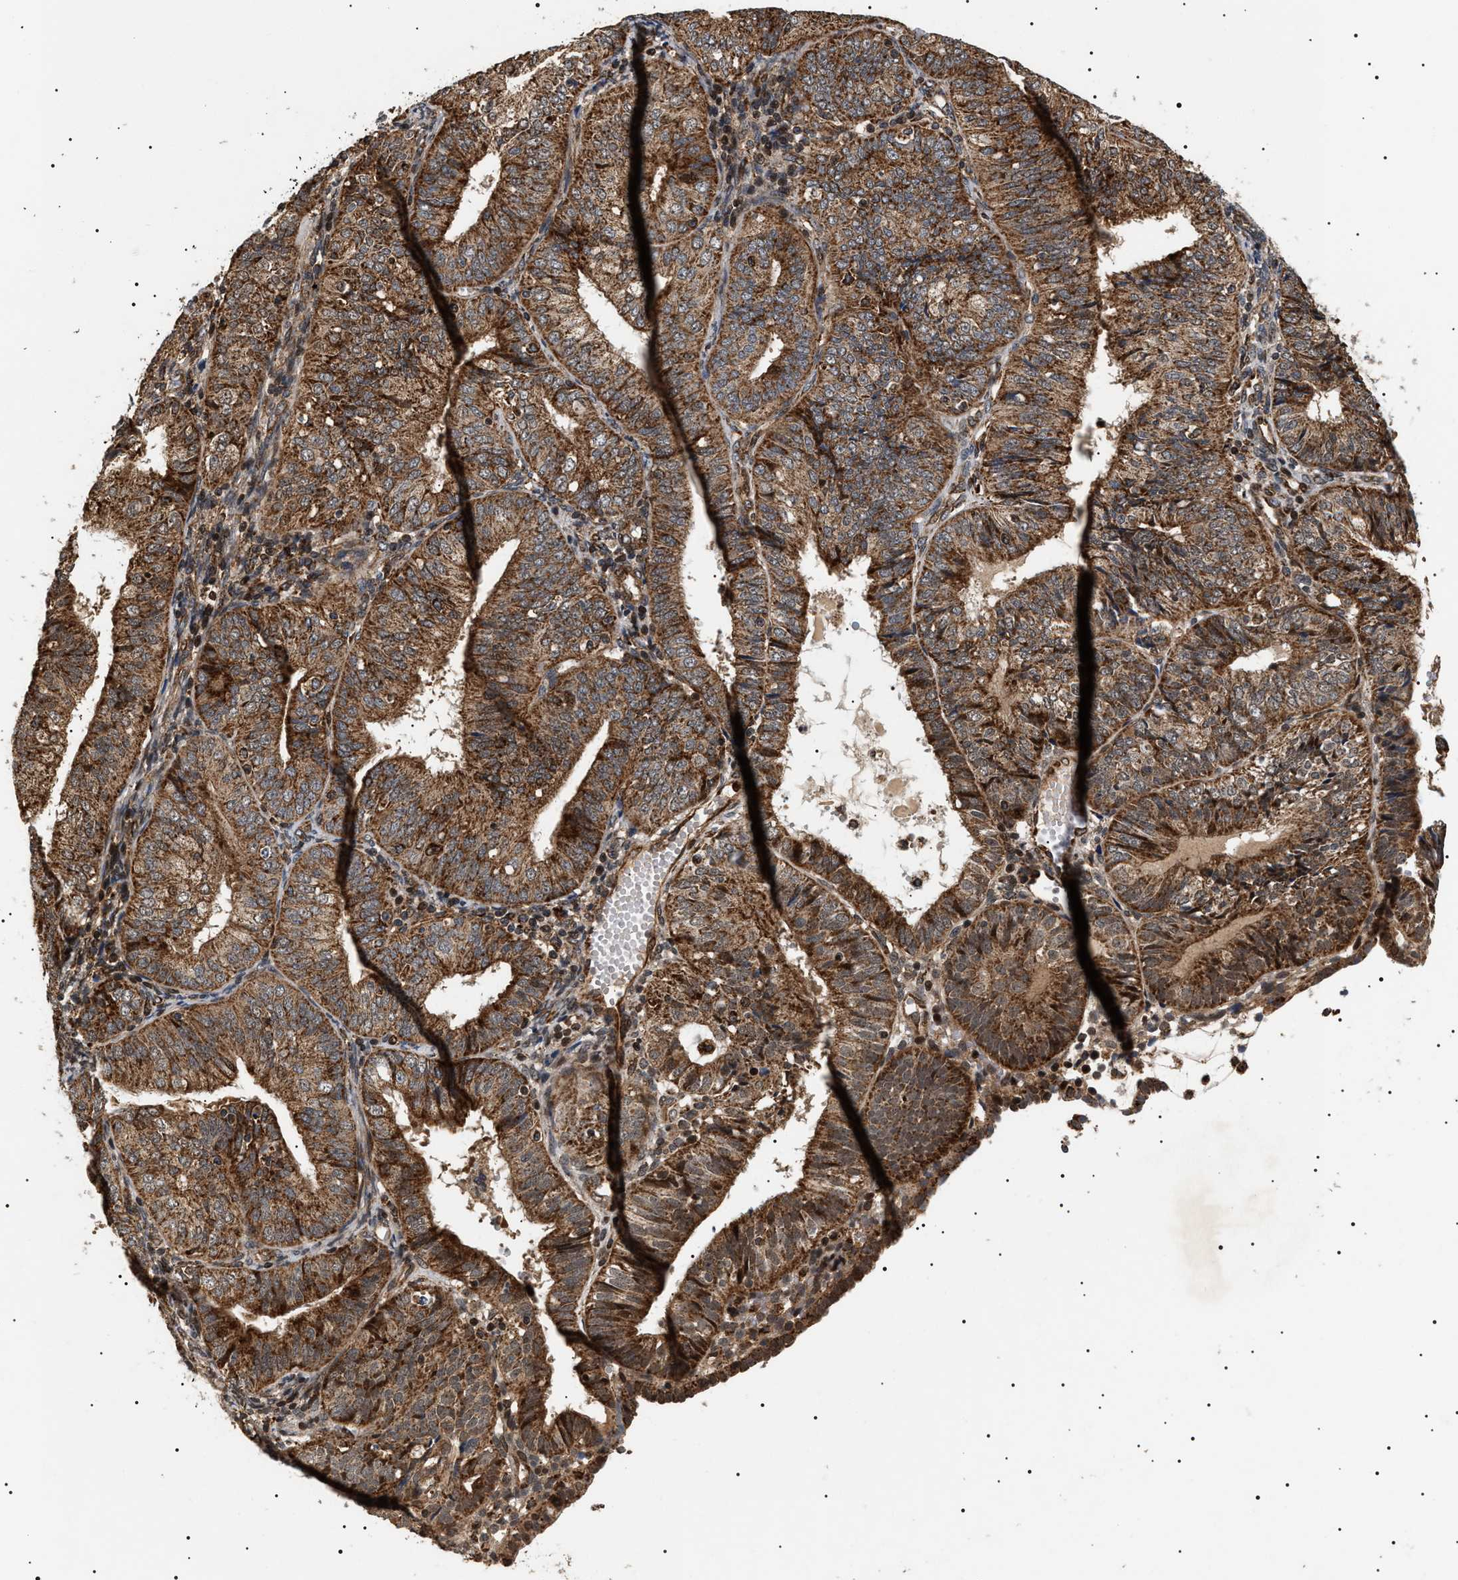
{"staining": {"intensity": "strong", "quantity": ">75%", "location": "cytoplasmic/membranous"}, "tissue": "endometrial cancer", "cell_type": "Tumor cells", "image_type": "cancer", "snomed": [{"axis": "morphology", "description": "Adenocarcinoma, NOS"}, {"axis": "topography", "description": "Endometrium"}], "caption": "Endometrial cancer (adenocarcinoma) stained with IHC displays strong cytoplasmic/membranous staining in approximately >75% of tumor cells.", "gene": "ZBTB26", "patient": {"sex": "female", "age": 58}}